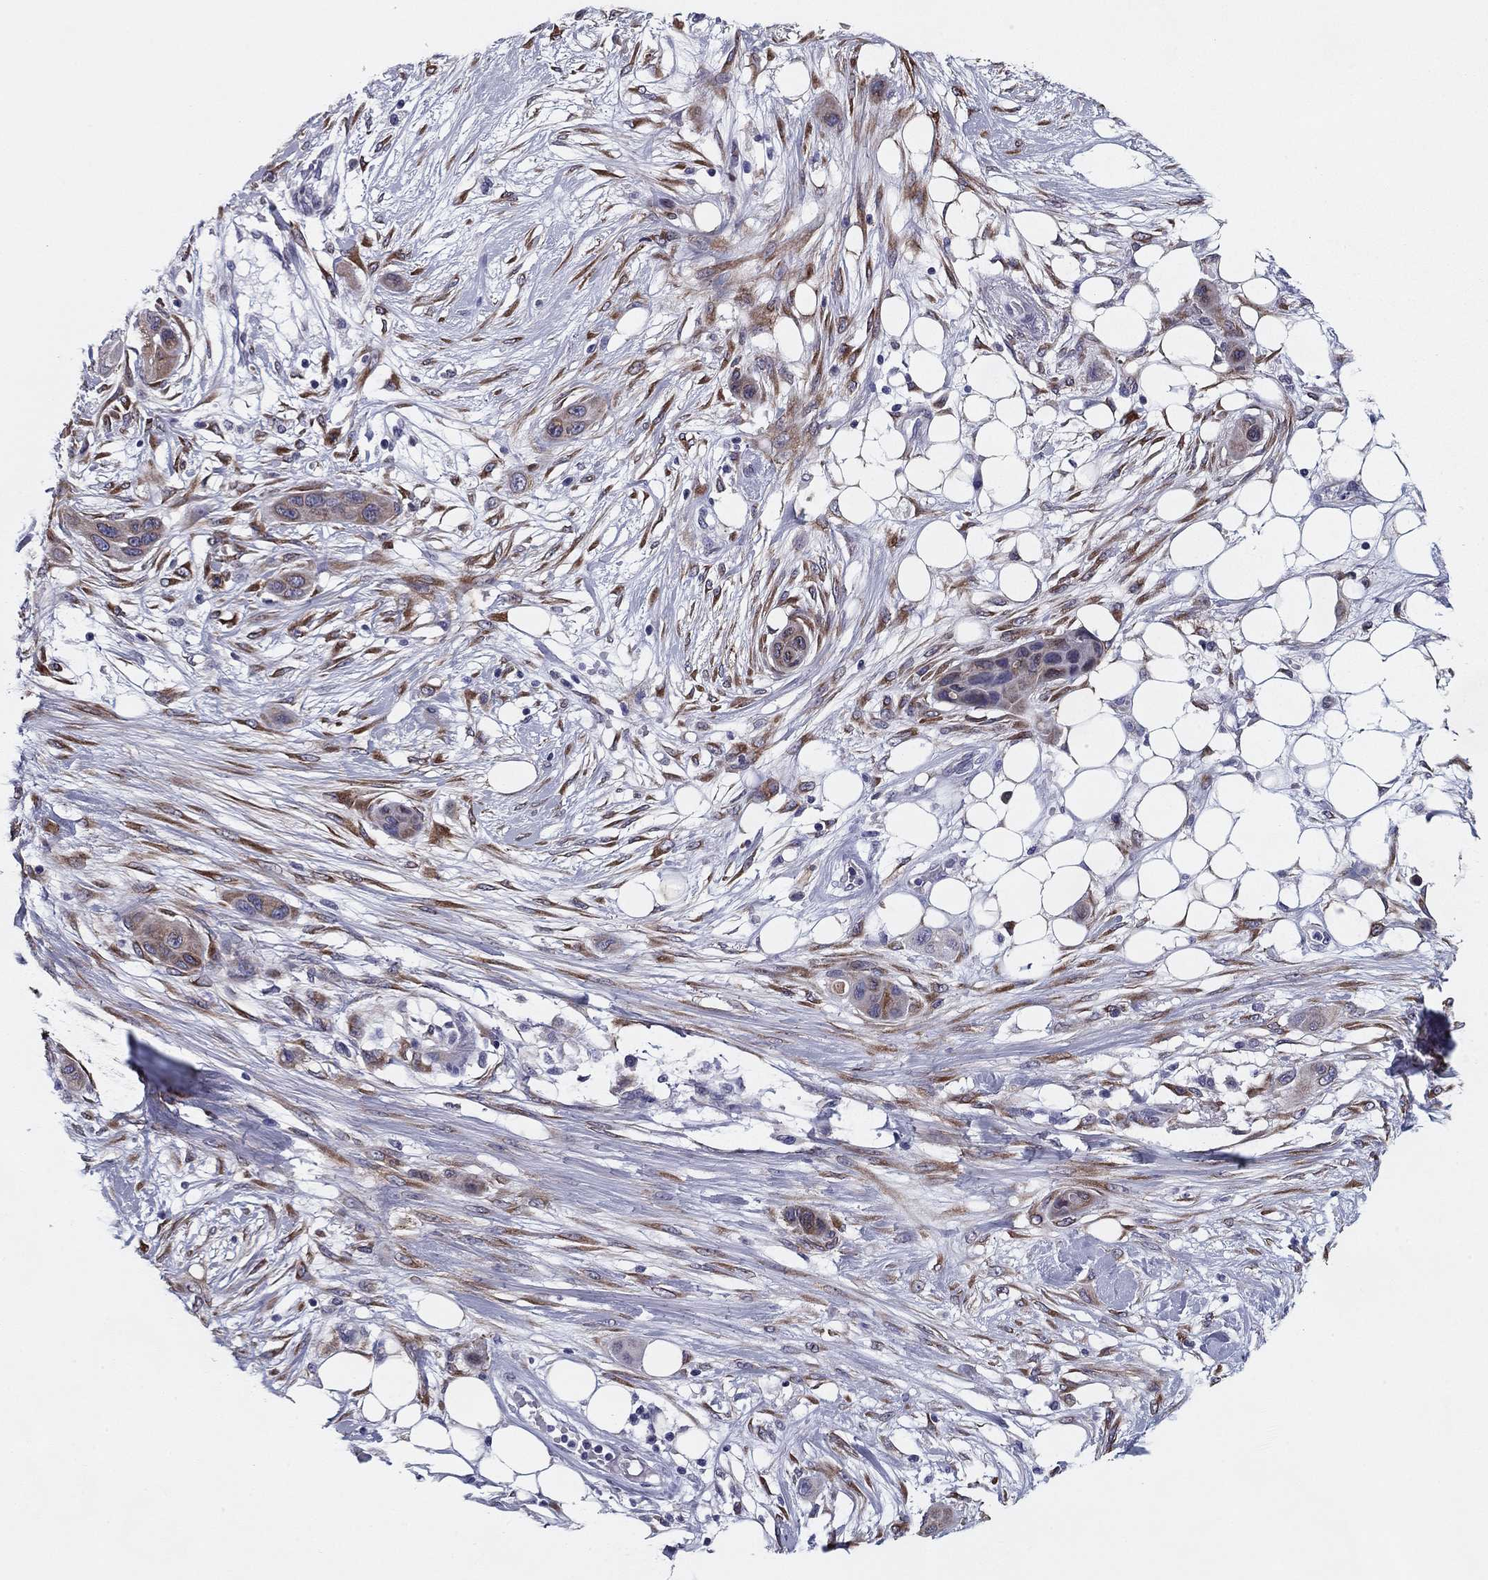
{"staining": {"intensity": "moderate", "quantity": ">75%", "location": "cytoplasmic/membranous"}, "tissue": "skin cancer", "cell_type": "Tumor cells", "image_type": "cancer", "snomed": [{"axis": "morphology", "description": "Squamous cell carcinoma, NOS"}, {"axis": "topography", "description": "Skin"}], "caption": "Squamous cell carcinoma (skin) was stained to show a protein in brown. There is medium levels of moderate cytoplasmic/membranous expression in approximately >75% of tumor cells. Nuclei are stained in blue.", "gene": "TMED3", "patient": {"sex": "male", "age": 79}}